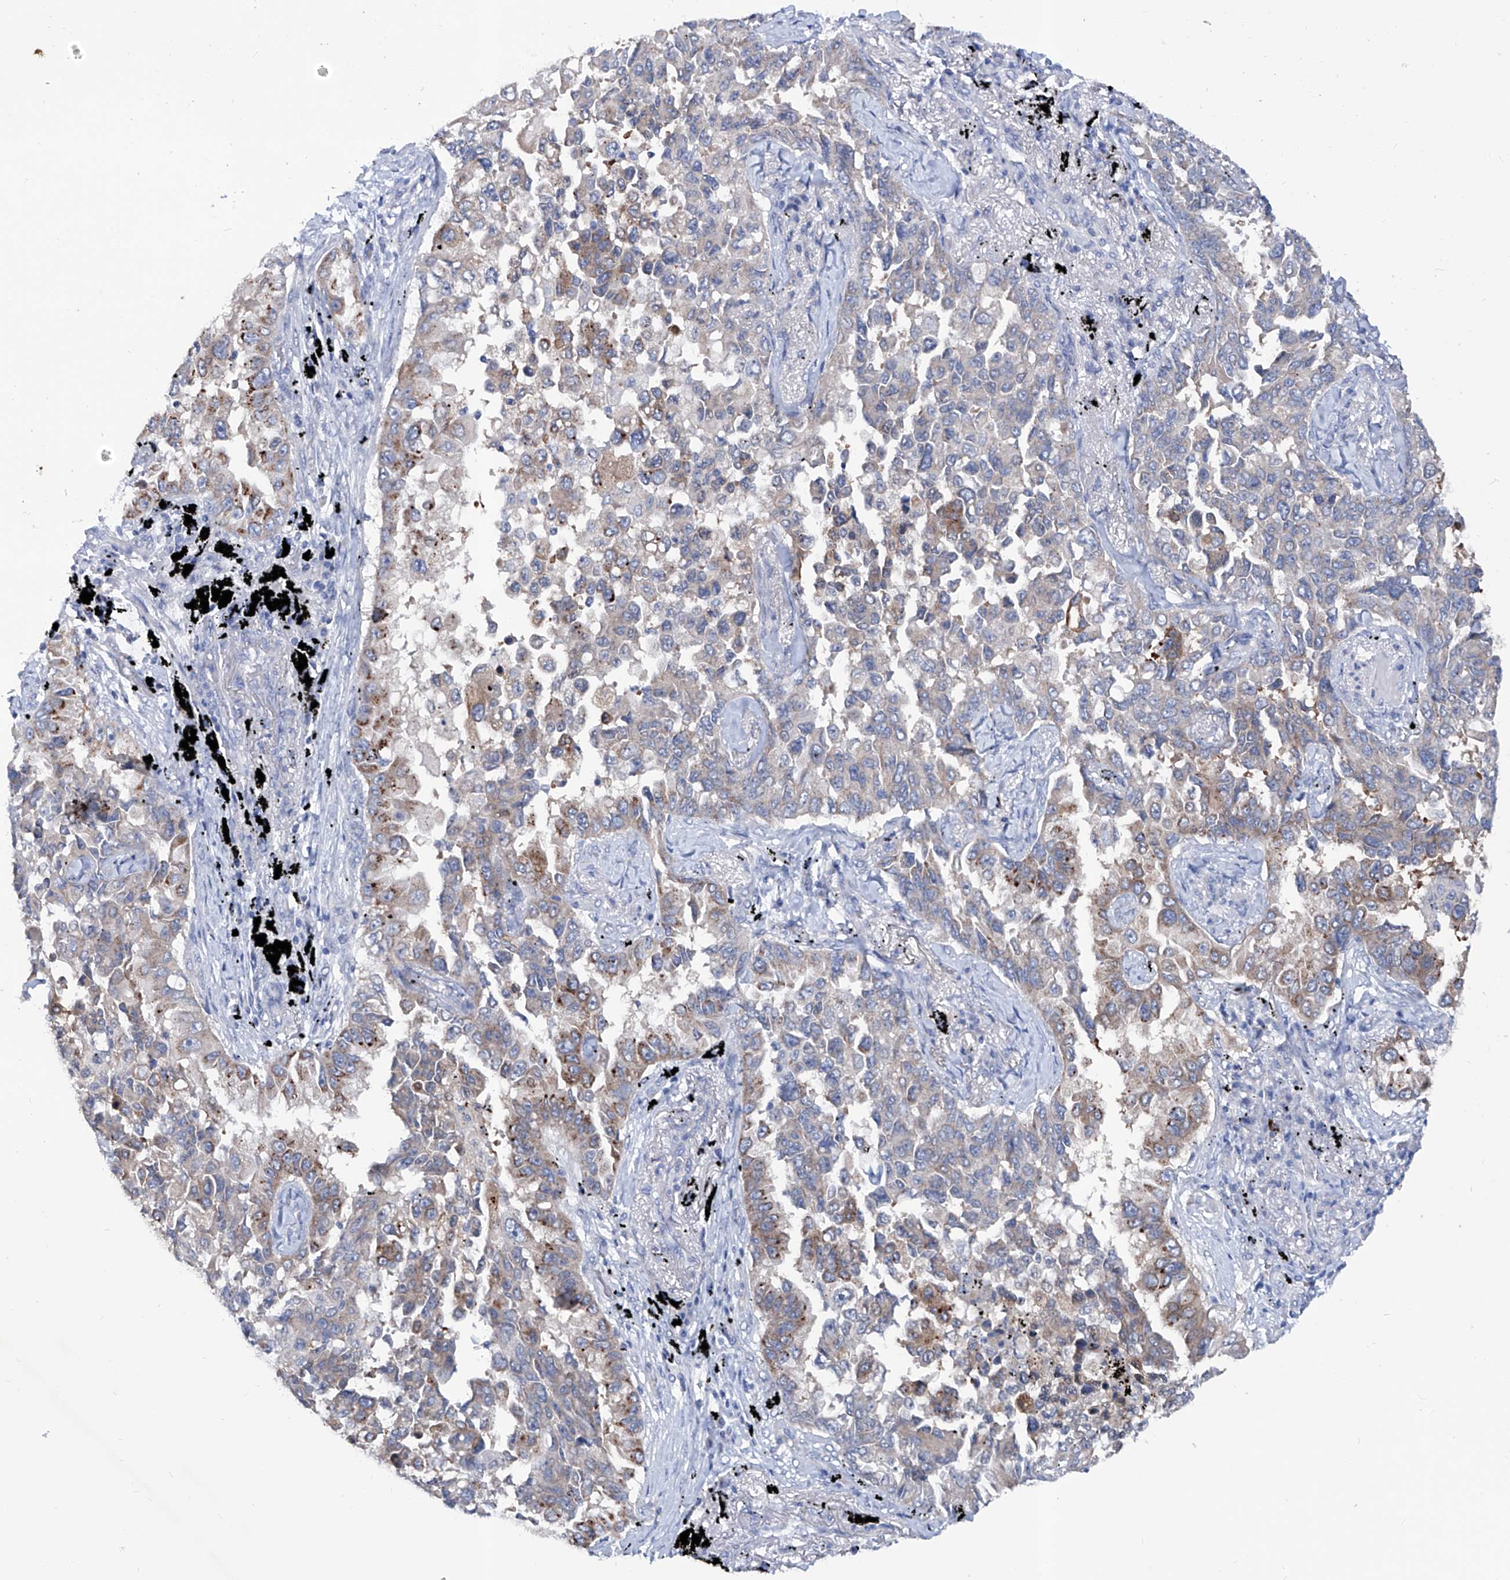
{"staining": {"intensity": "weak", "quantity": "25%-75%", "location": "cytoplasmic/membranous"}, "tissue": "lung cancer", "cell_type": "Tumor cells", "image_type": "cancer", "snomed": [{"axis": "morphology", "description": "Adenocarcinoma, NOS"}, {"axis": "topography", "description": "Lung"}], "caption": "This is a histology image of immunohistochemistry (IHC) staining of lung cancer (adenocarcinoma), which shows weak expression in the cytoplasmic/membranous of tumor cells.", "gene": "KLHL17", "patient": {"sex": "female", "age": 67}}